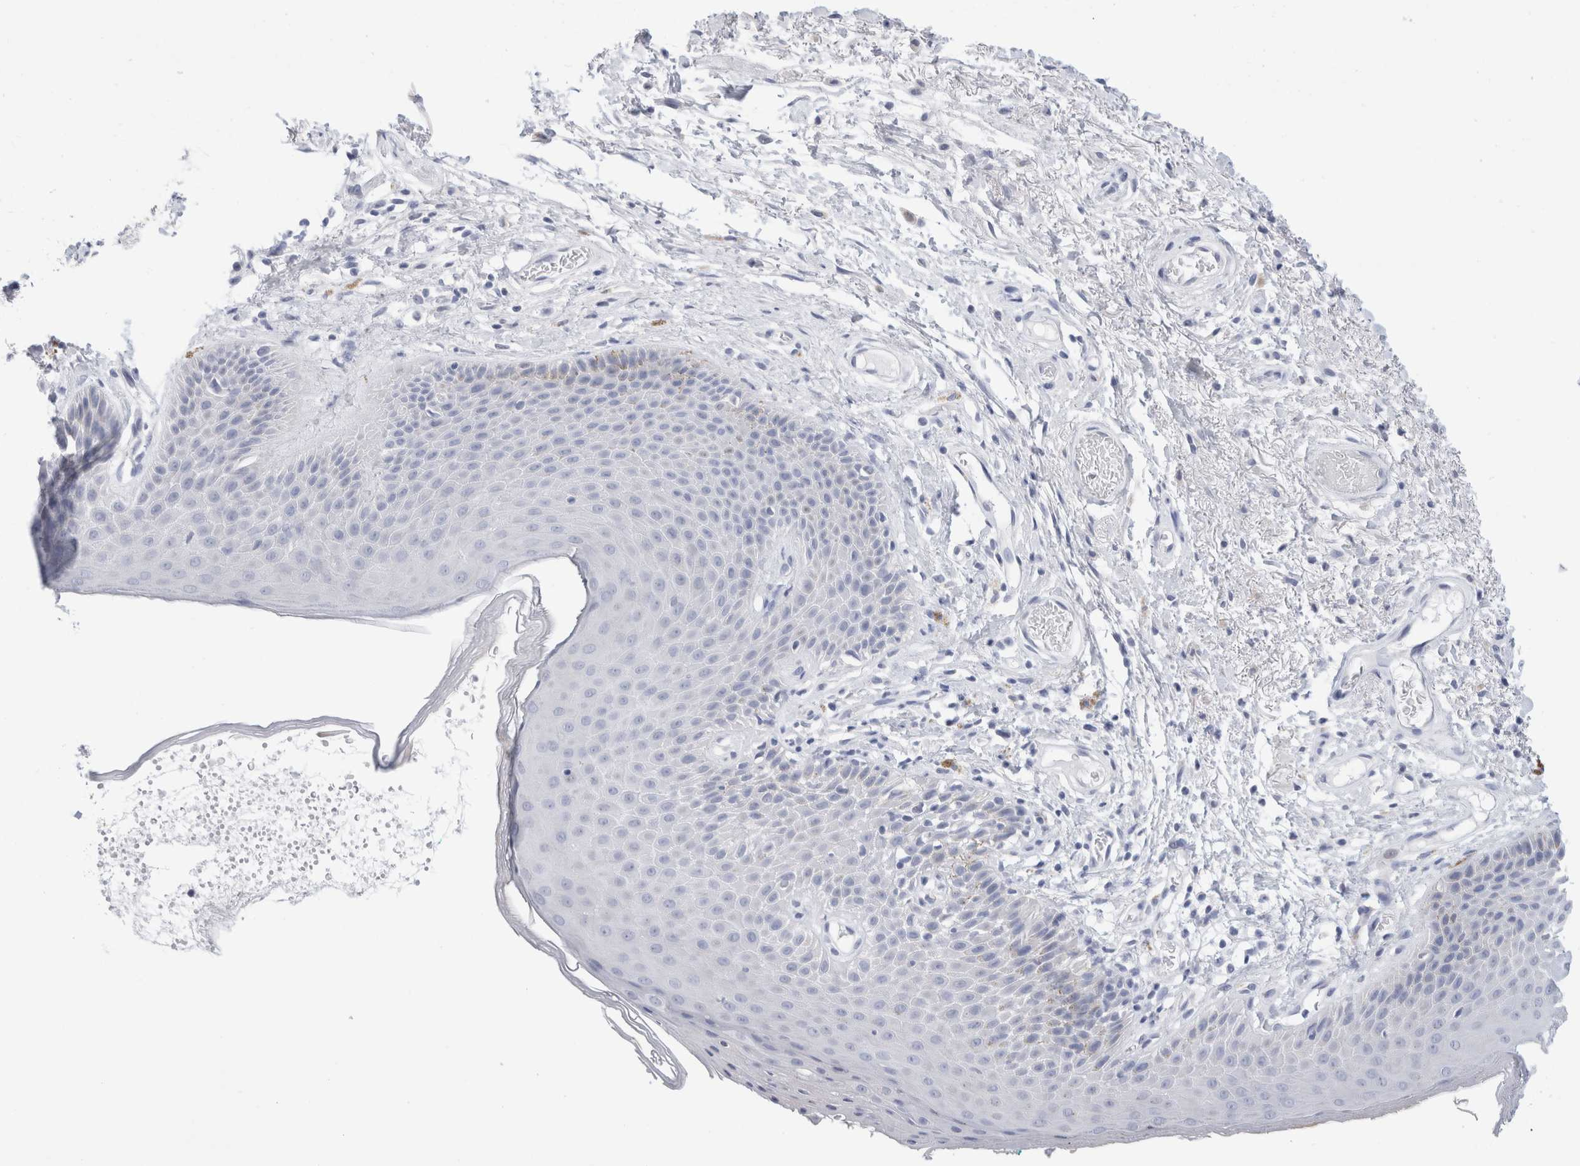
{"staining": {"intensity": "weak", "quantity": "<25%", "location": "cytoplasmic/membranous"}, "tissue": "skin", "cell_type": "Epidermal cells", "image_type": "normal", "snomed": [{"axis": "morphology", "description": "Normal tissue, NOS"}, {"axis": "topography", "description": "Anal"}], "caption": "High magnification brightfield microscopy of unremarkable skin stained with DAB (brown) and counterstained with hematoxylin (blue): epidermal cells show no significant staining. The staining is performed using DAB (3,3'-diaminobenzidine) brown chromogen with nuclei counter-stained in using hematoxylin.", "gene": "SLC22A12", "patient": {"sex": "male", "age": 74}}